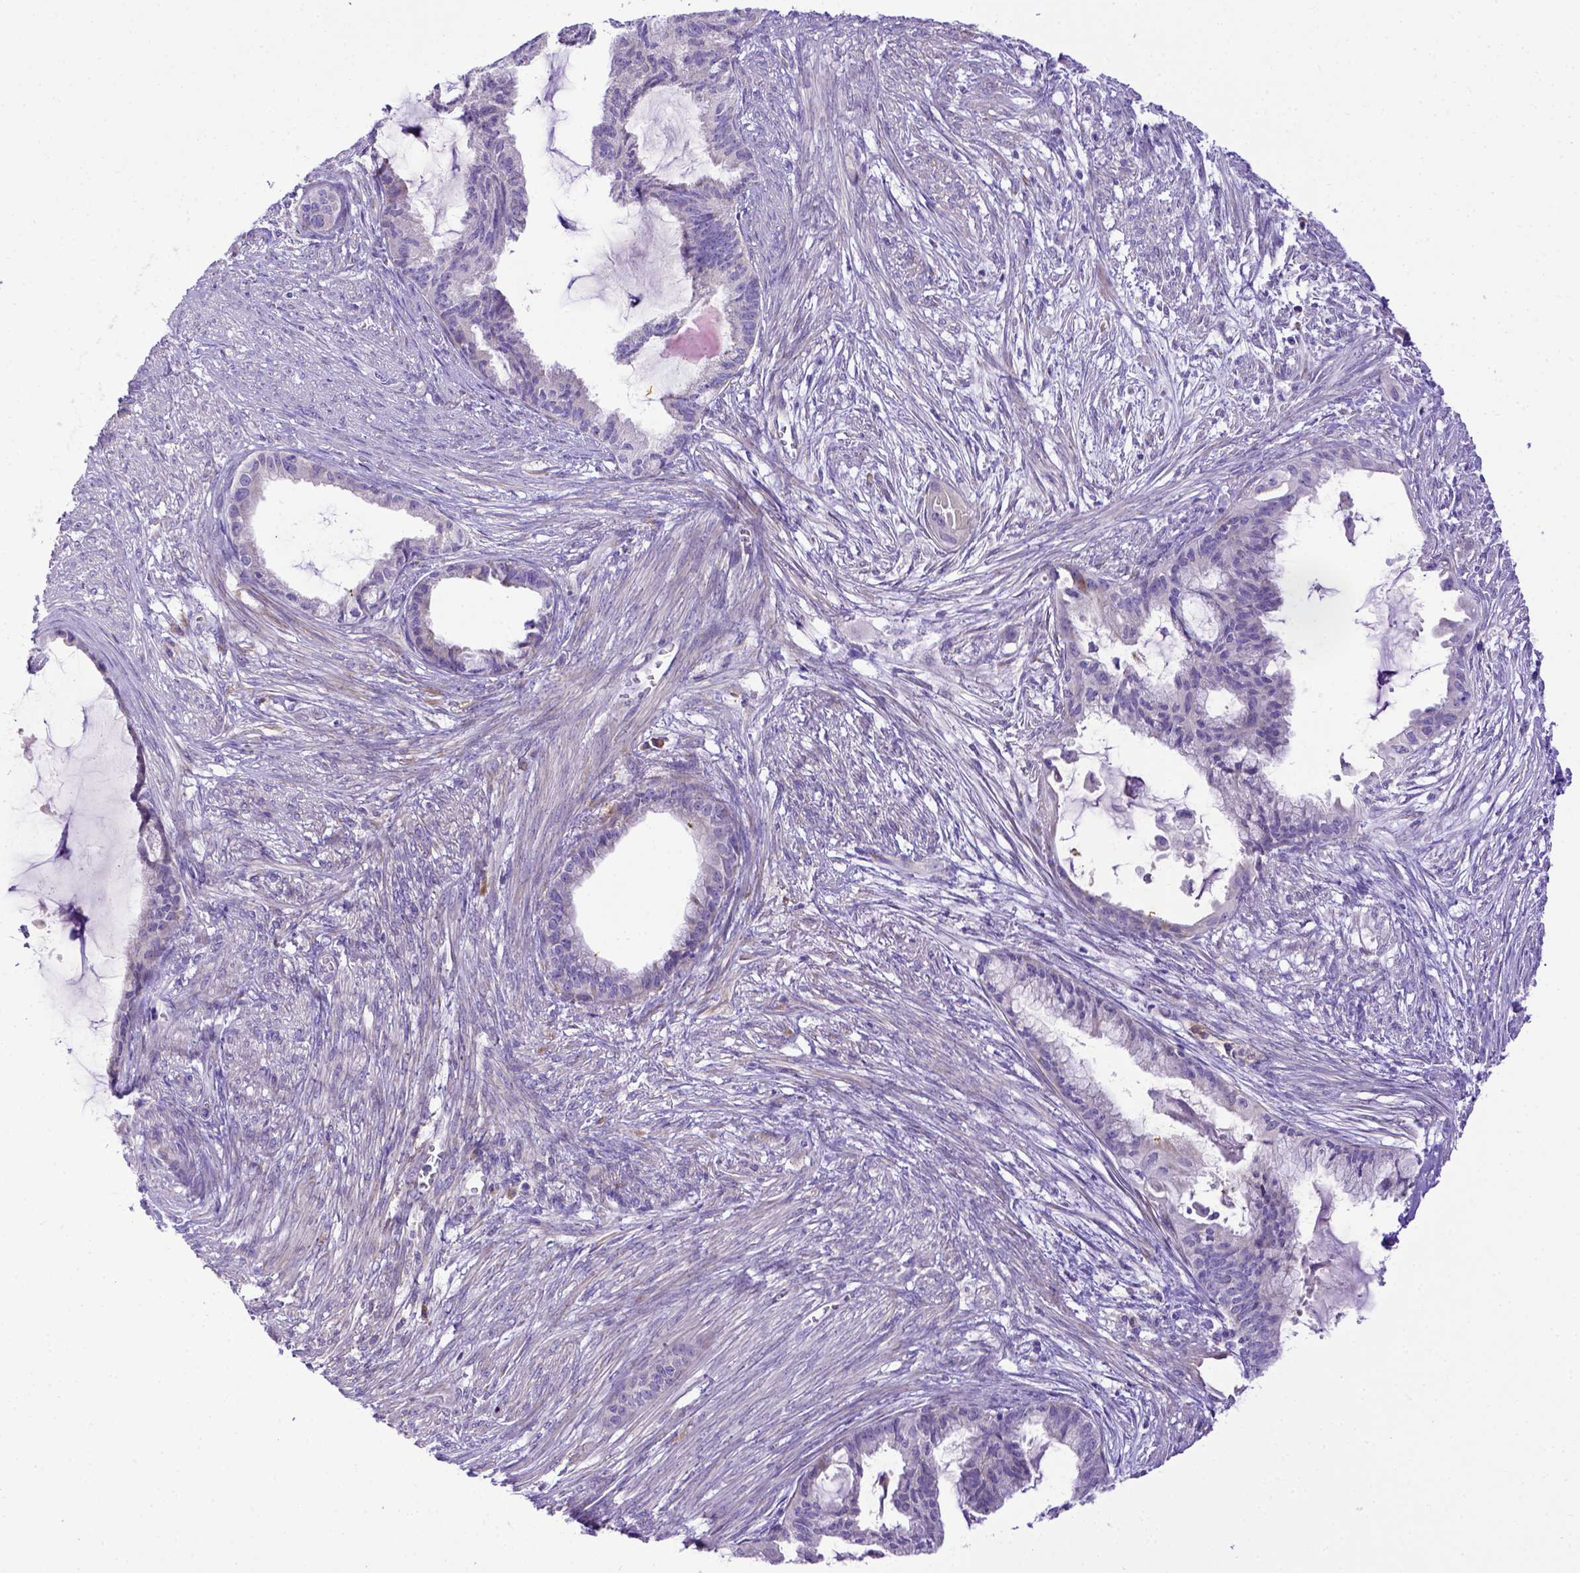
{"staining": {"intensity": "negative", "quantity": "none", "location": "none"}, "tissue": "endometrial cancer", "cell_type": "Tumor cells", "image_type": "cancer", "snomed": [{"axis": "morphology", "description": "Adenocarcinoma, NOS"}, {"axis": "topography", "description": "Endometrium"}], "caption": "An IHC micrograph of endometrial adenocarcinoma is shown. There is no staining in tumor cells of endometrial adenocarcinoma. (Stains: DAB (3,3'-diaminobenzidine) IHC with hematoxylin counter stain, Microscopy: brightfield microscopy at high magnification).", "gene": "CFAP300", "patient": {"sex": "female", "age": 86}}